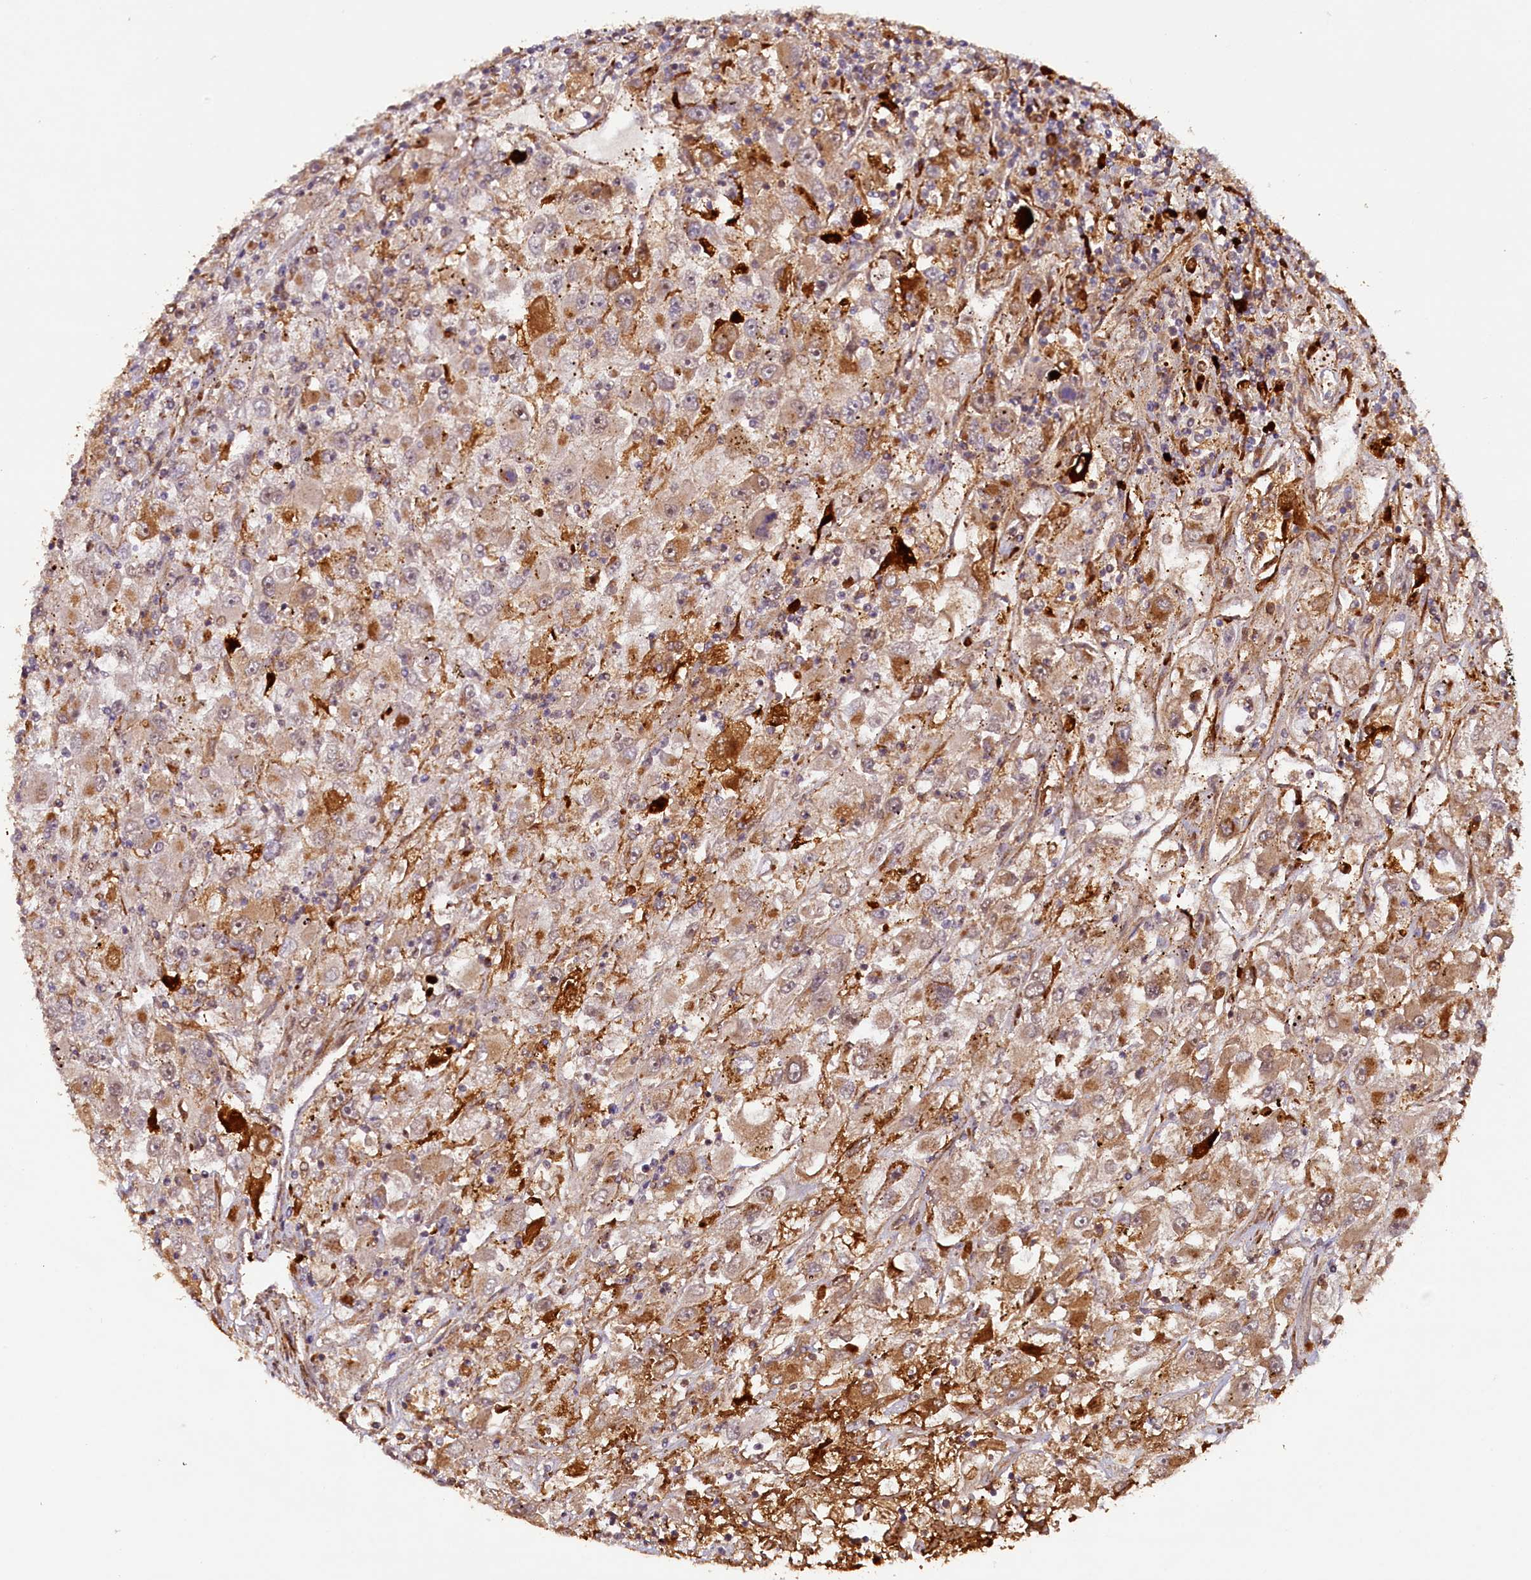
{"staining": {"intensity": "moderate", "quantity": ">75%", "location": "cytoplasmic/membranous"}, "tissue": "renal cancer", "cell_type": "Tumor cells", "image_type": "cancer", "snomed": [{"axis": "morphology", "description": "Adenocarcinoma, NOS"}, {"axis": "topography", "description": "Kidney"}], "caption": "This photomicrograph displays immunohistochemistry (IHC) staining of human renal adenocarcinoma, with medium moderate cytoplasmic/membranous staining in about >75% of tumor cells.", "gene": "SHPRH", "patient": {"sex": "female", "age": 52}}